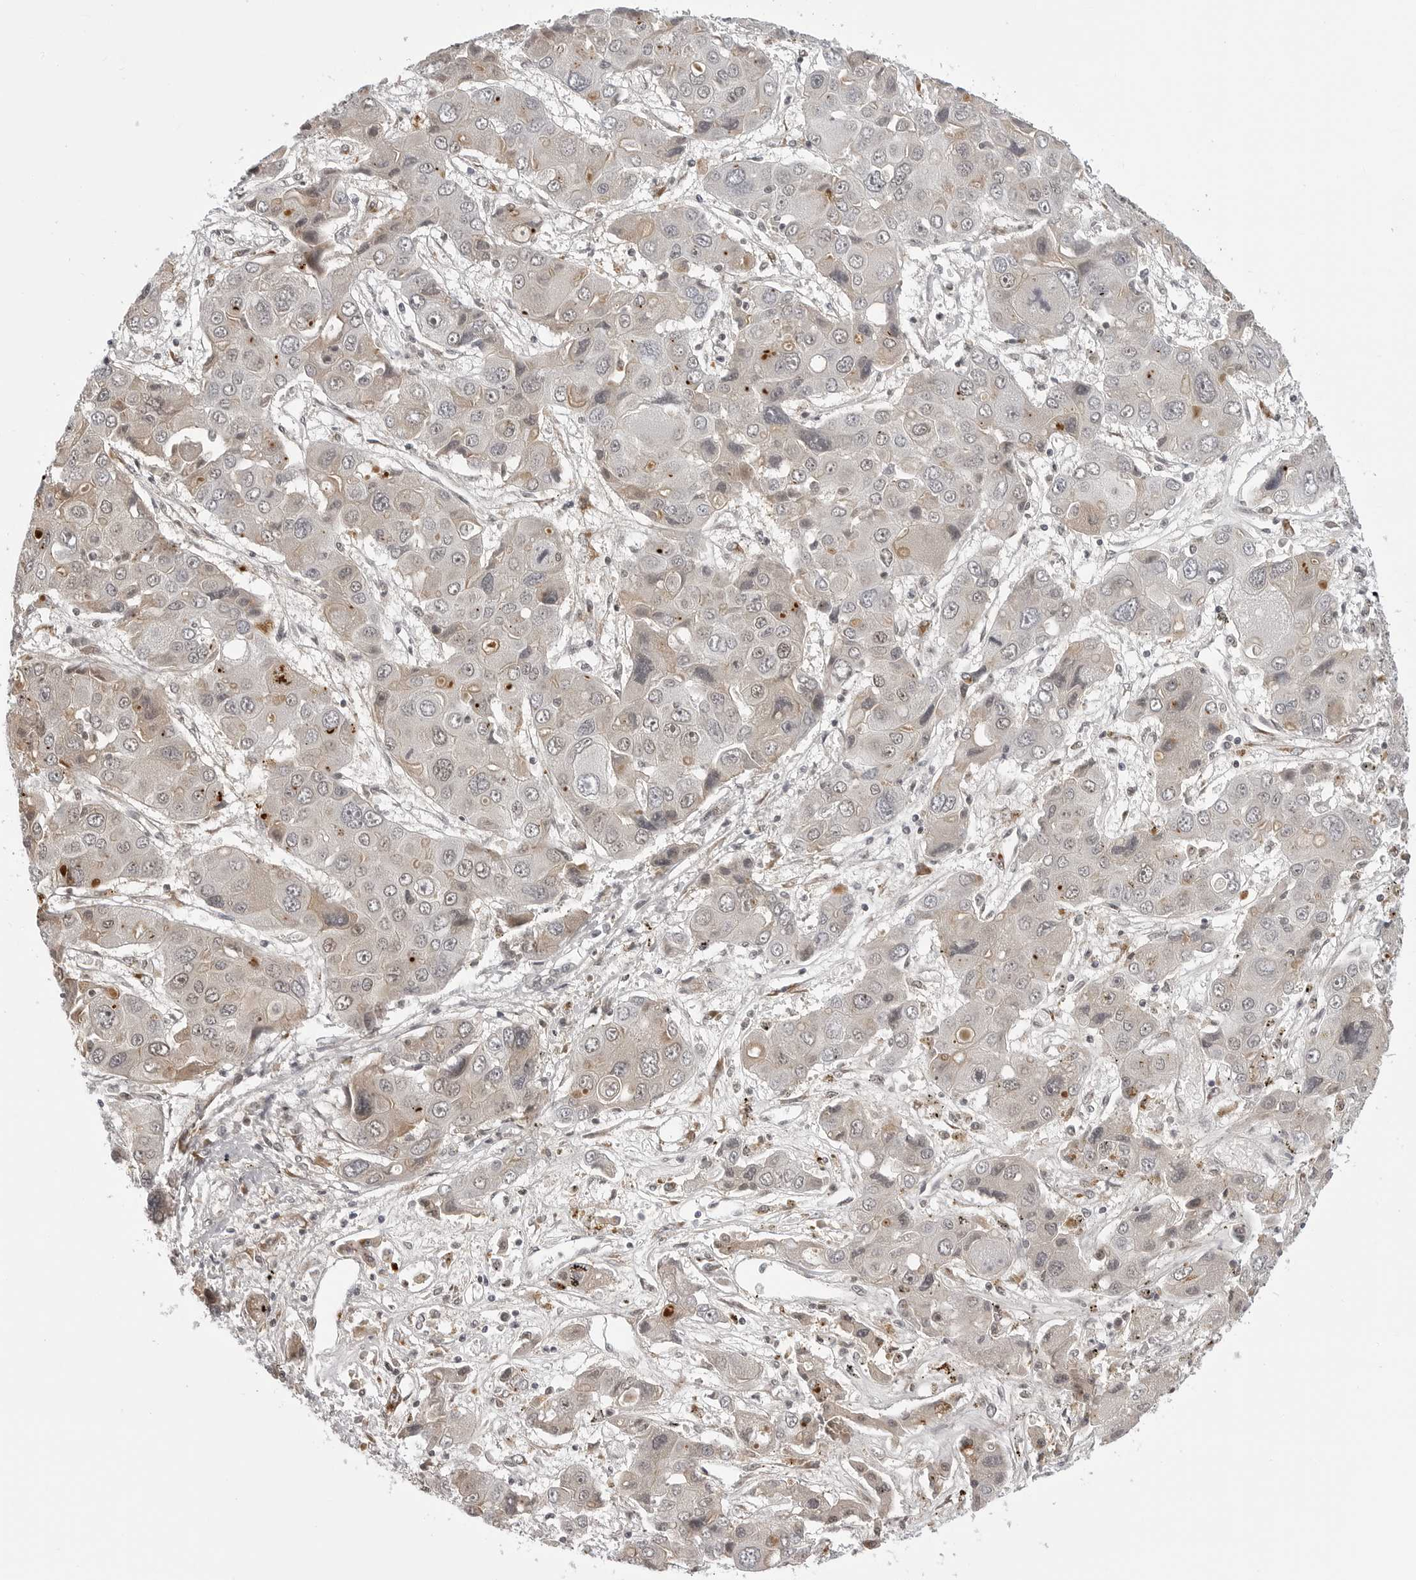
{"staining": {"intensity": "weak", "quantity": "<25%", "location": "cytoplasmic/membranous"}, "tissue": "liver cancer", "cell_type": "Tumor cells", "image_type": "cancer", "snomed": [{"axis": "morphology", "description": "Cholangiocarcinoma"}, {"axis": "topography", "description": "Liver"}], "caption": "There is no significant positivity in tumor cells of cholangiocarcinoma (liver). (DAB (3,3'-diaminobenzidine) immunohistochemistry (IHC), high magnification).", "gene": "PHF3", "patient": {"sex": "male", "age": 67}}